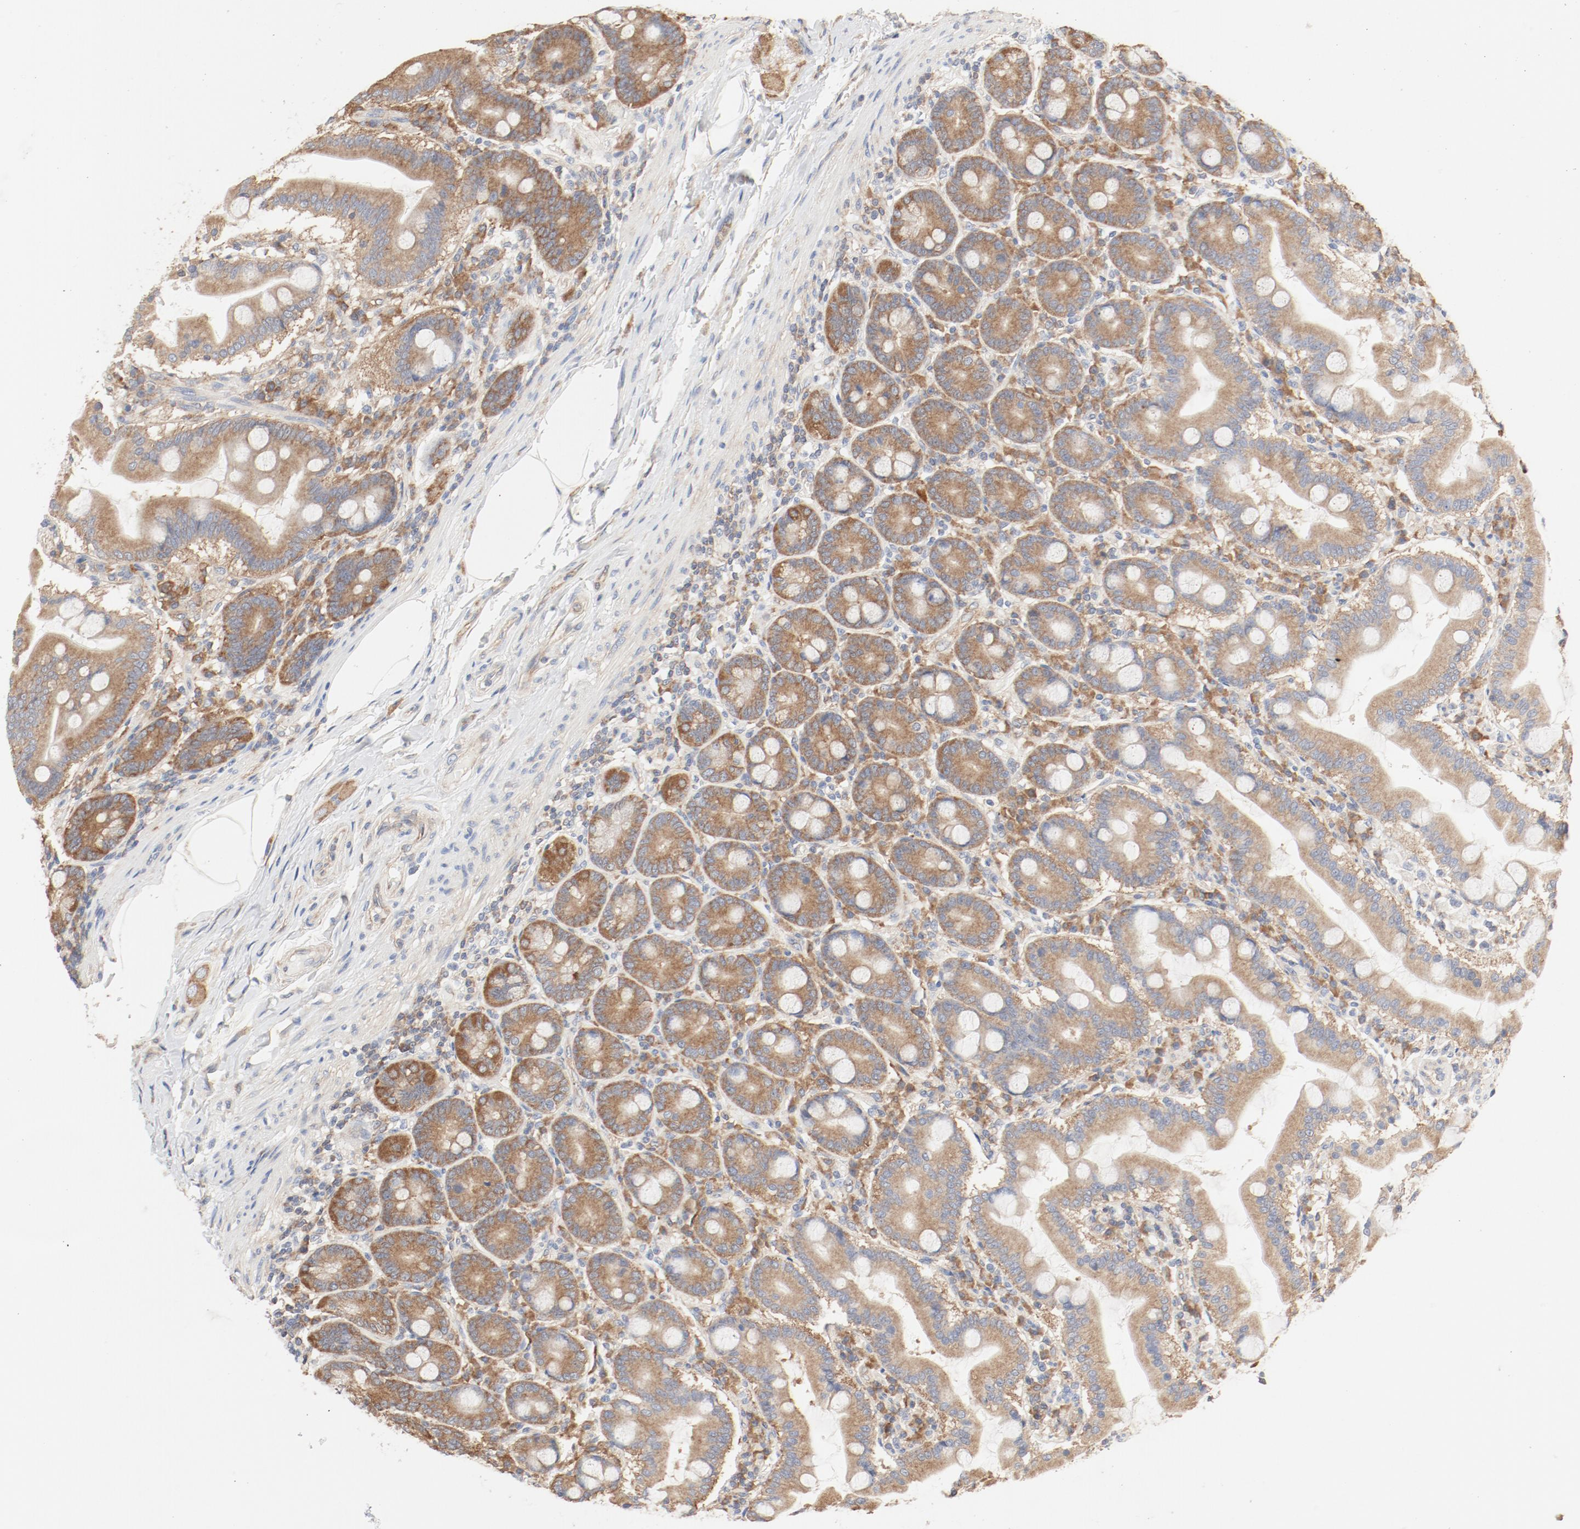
{"staining": {"intensity": "moderate", "quantity": ">75%", "location": "cytoplasmic/membranous"}, "tissue": "duodenum", "cell_type": "Glandular cells", "image_type": "normal", "snomed": [{"axis": "morphology", "description": "Normal tissue, NOS"}, {"axis": "topography", "description": "Duodenum"}], "caption": "An immunohistochemistry (IHC) histopathology image of benign tissue is shown. Protein staining in brown shows moderate cytoplasmic/membranous positivity in duodenum within glandular cells.", "gene": "RPS6", "patient": {"sex": "female", "age": 64}}